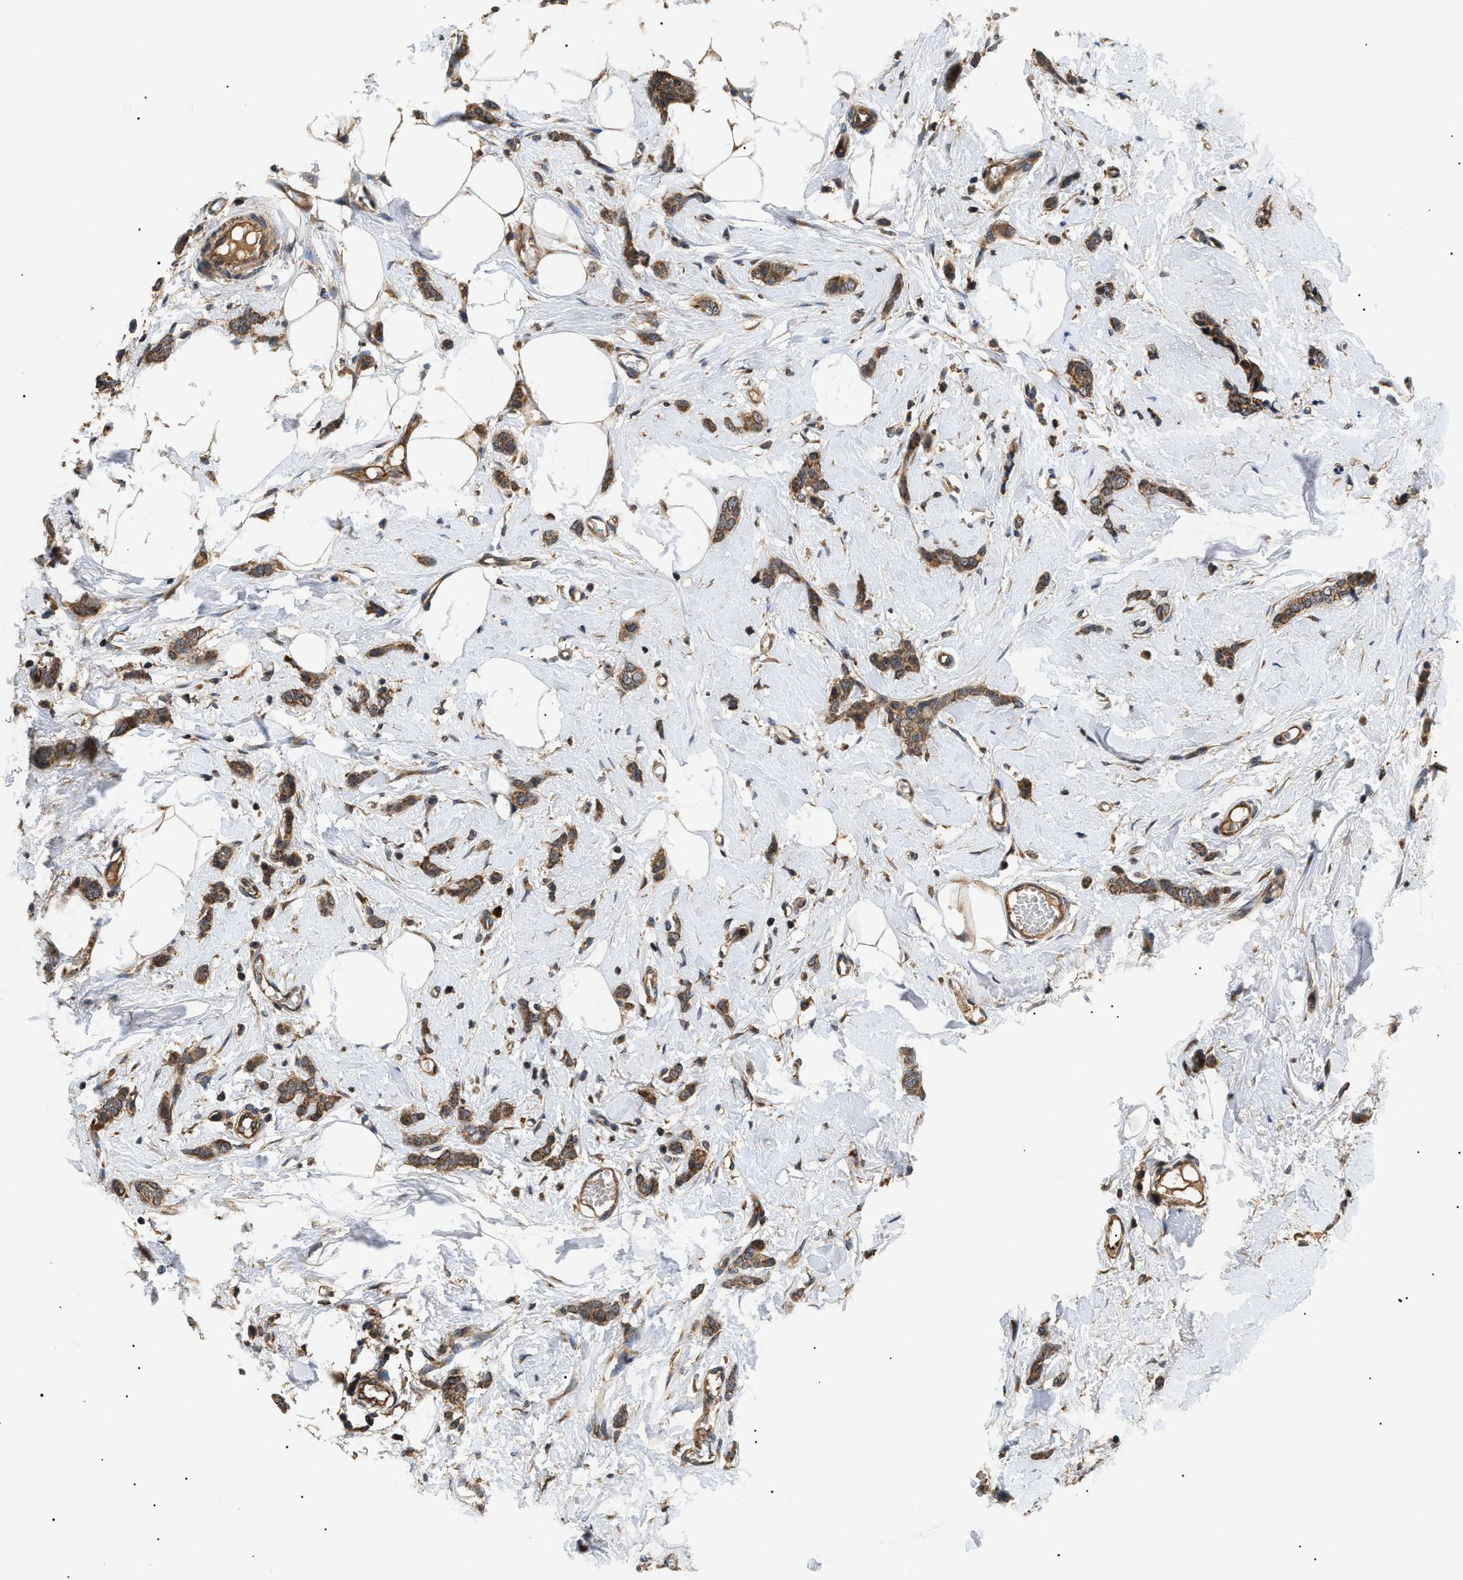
{"staining": {"intensity": "strong", "quantity": ">75%", "location": "cytoplasmic/membranous"}, "tissue": "breast cancer", "cell_type": "Tumor cells", "image_type": "cancer", "snomed": [{"axis": "morphology", "description": "Lobular carcinoma"}, {"axis": "topography", "description": "Skin"}, {"axis": "topography", "description": "Breast"}], "caption": "Human breast cancer (lobular carcinoma) stained with a brown dye demonstrates strong cytoplasmic/membranous positive expression in about >75% of tumor cells.", "gene": "ASTL", "patient": {"sex": "female", "age": 46}}